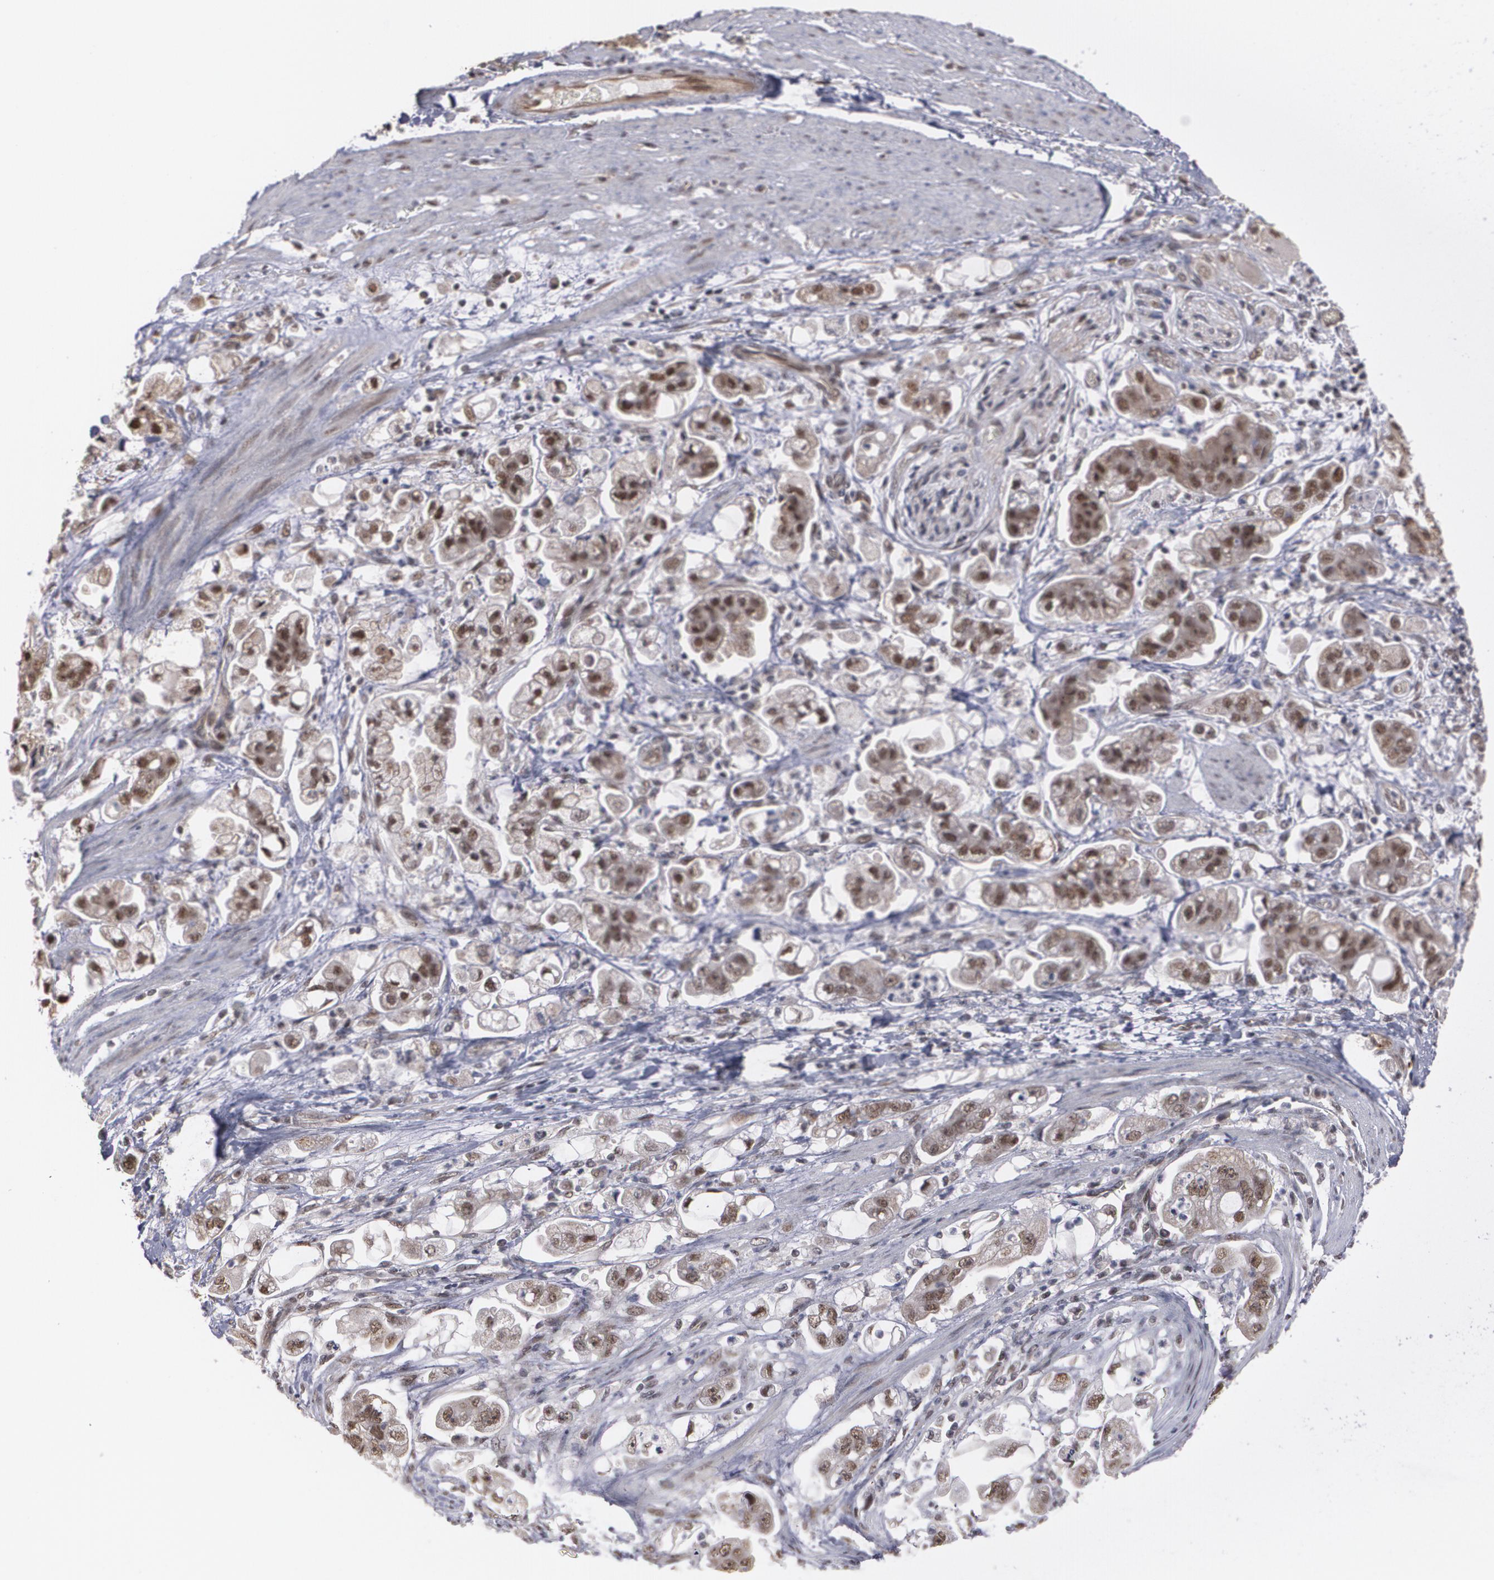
{"staining": {"intensity": "moderate", "quantity": ">75%", "location": "cytoplasmic/membranous,nuclear"}, "tissue": "stomach cancer", "cell_type": "Tumor cells", "image_type": "cancer", "snomed": [{"axis": "morphology", "description": "Adenocarcinoma, NOS"}, {"axis": "topography", "description": "Stomach"}], "caption": "This image shows IHC staining of human stomach adenocarcinoma, with medium moderate cytoplasmic/membranous and nuclear expression in approximately >75% of tumor cells.", "gene": "ZNF75A", "patient": {"sex": "male", "age": 62}}